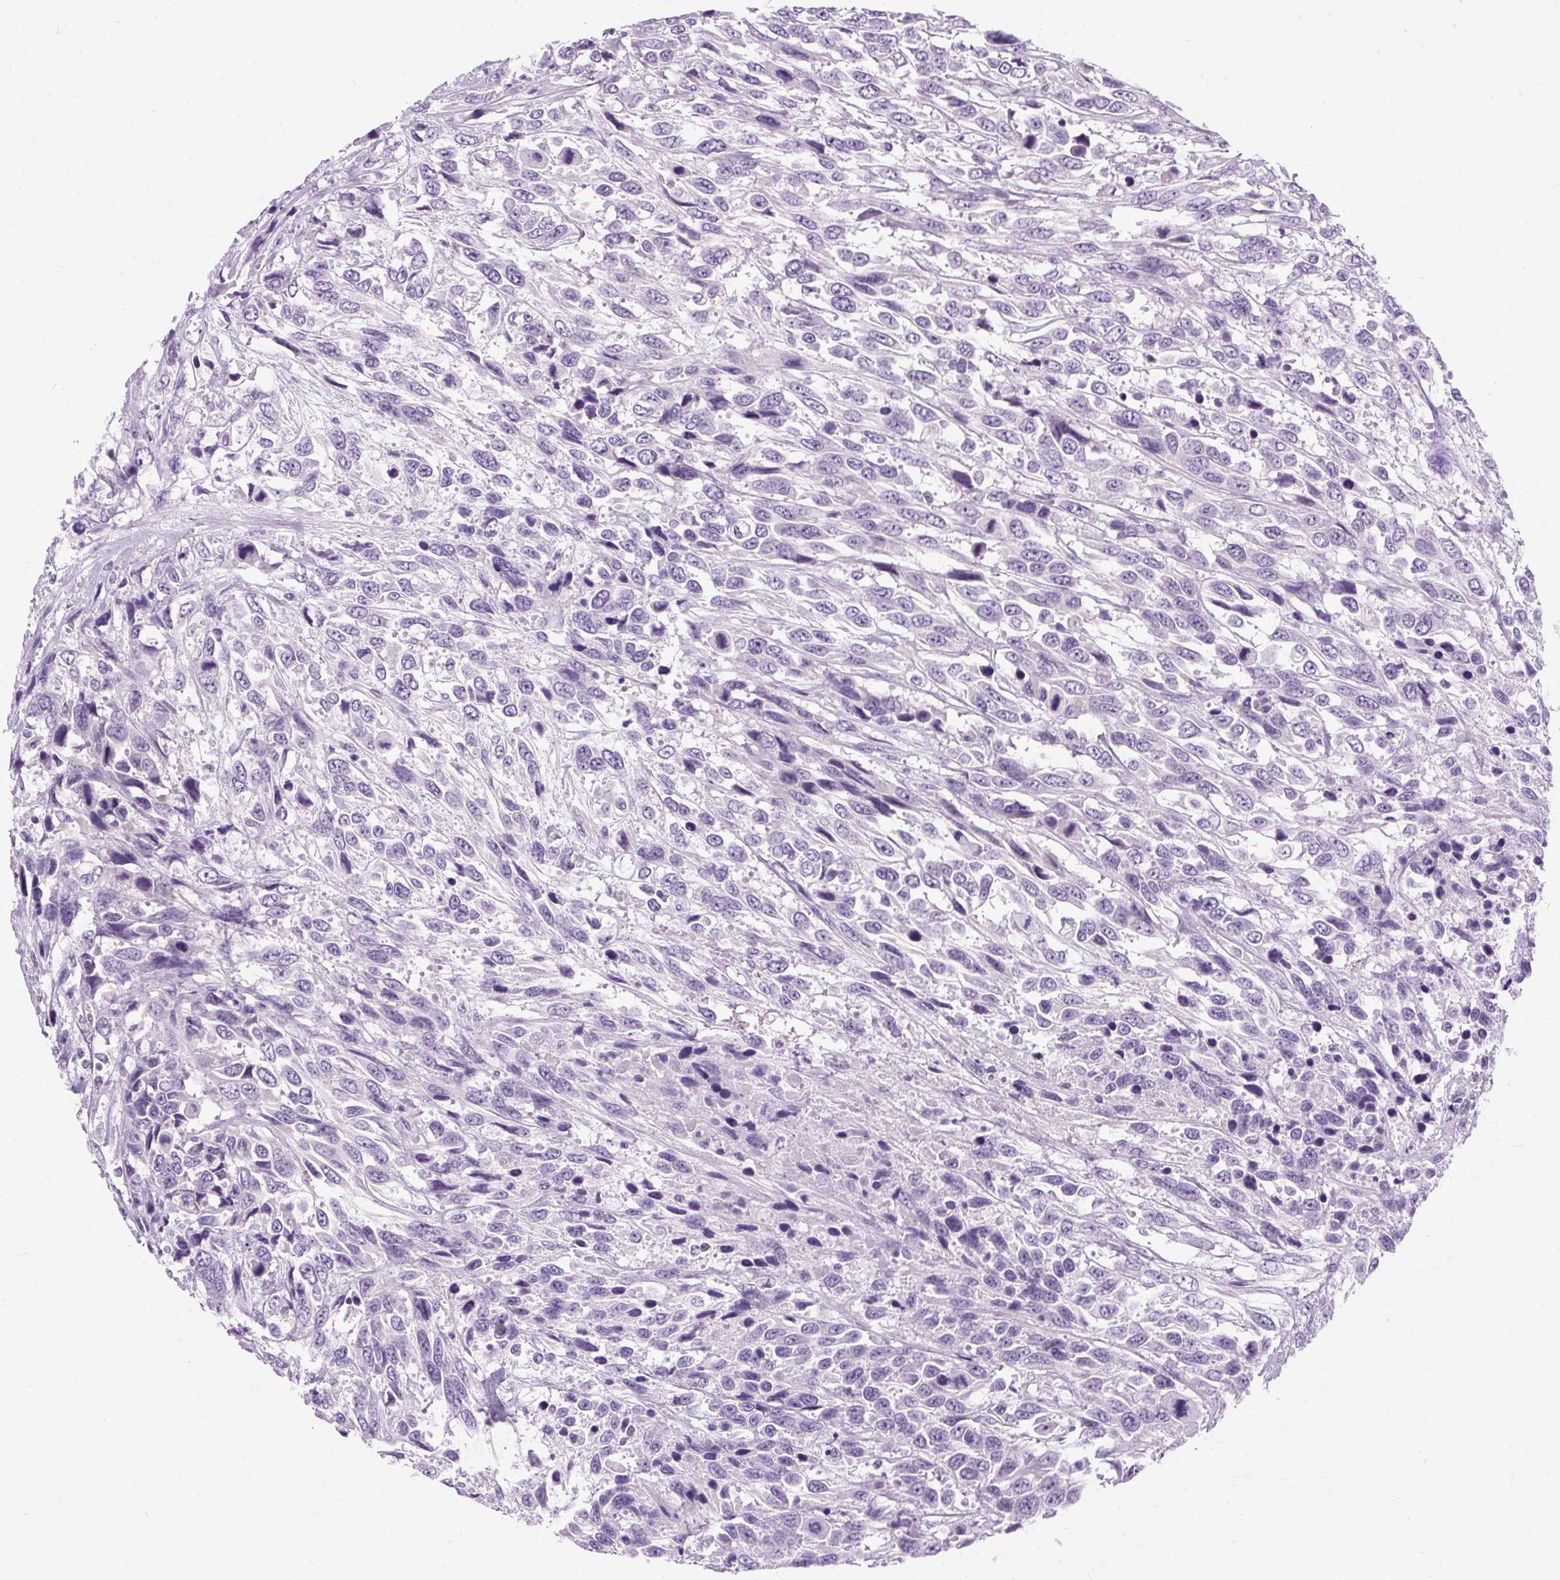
{"staining": {"intensity": "negative", "quantity": "none", "location": "none"}, "tissue": "urothelial cancer", "cell_type": "Tumor cells", "image_type": "cancer", "snomed": [{"axis": "morphology", "description": "Urothelial carcinoma, High grade"}, {"axis": "topography", "description": "Urinary bladder"}], "caption": "Protein analysis of urothelial carcinoma (high-grade) exhibits no significant positivity in tumor cells.", "gene": "B3GNT4", "patient": {"sex": "female", "age": 70}}